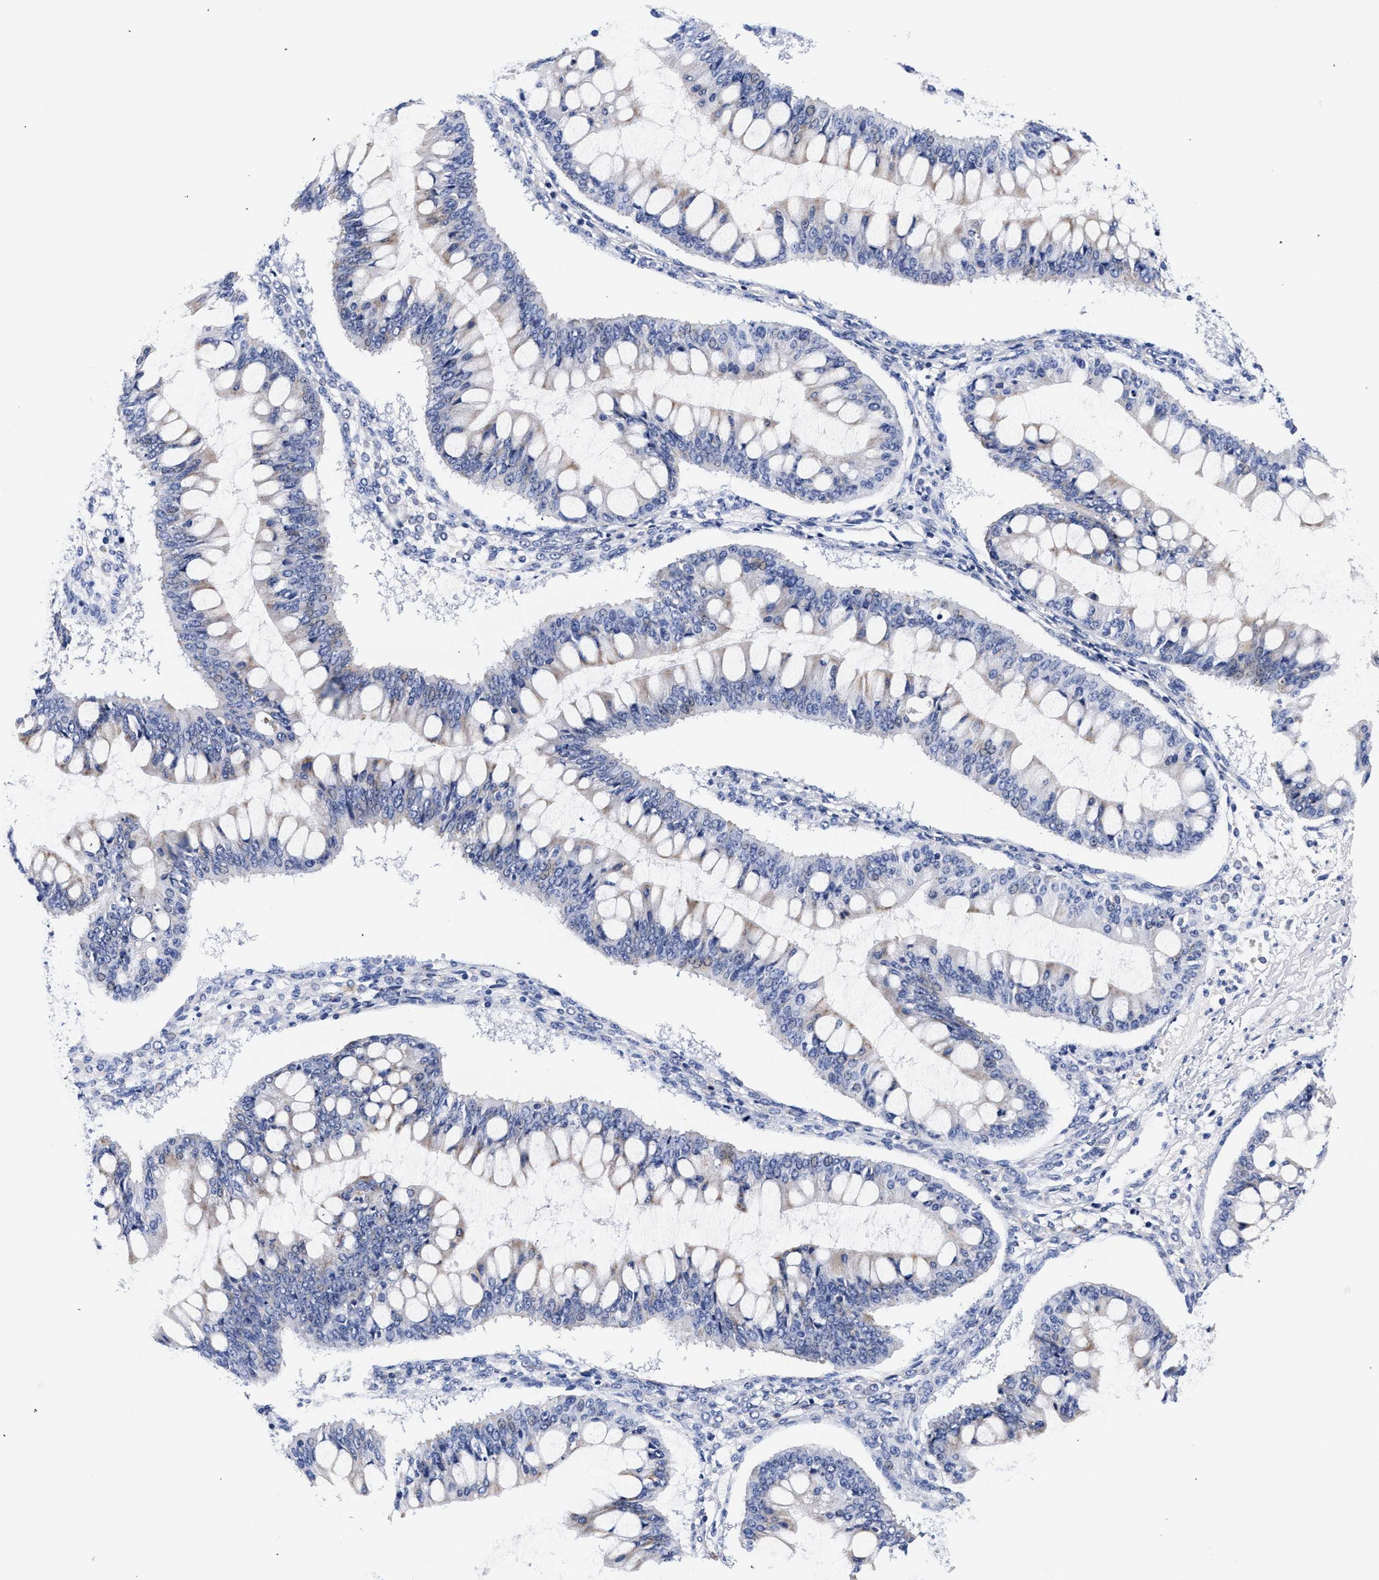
{"staining": {"intensity": "negative", "quantity": "none", "location": "none"}, "tissue": "ovarian cancer", "cell_type": "Tumor cells", "image_type": "cancer", "snomed": [{"axis": "morphology", "description": "Cystadenocarcinoma, mucinous, NOS"}, {"axis": "topography", "description": "Ovary"}], "caption": "Tumor cells show no significant protein staining in ovarian cancer.", "gene": "RAB3B", "patient": {"sex": "female", "age": 73}}